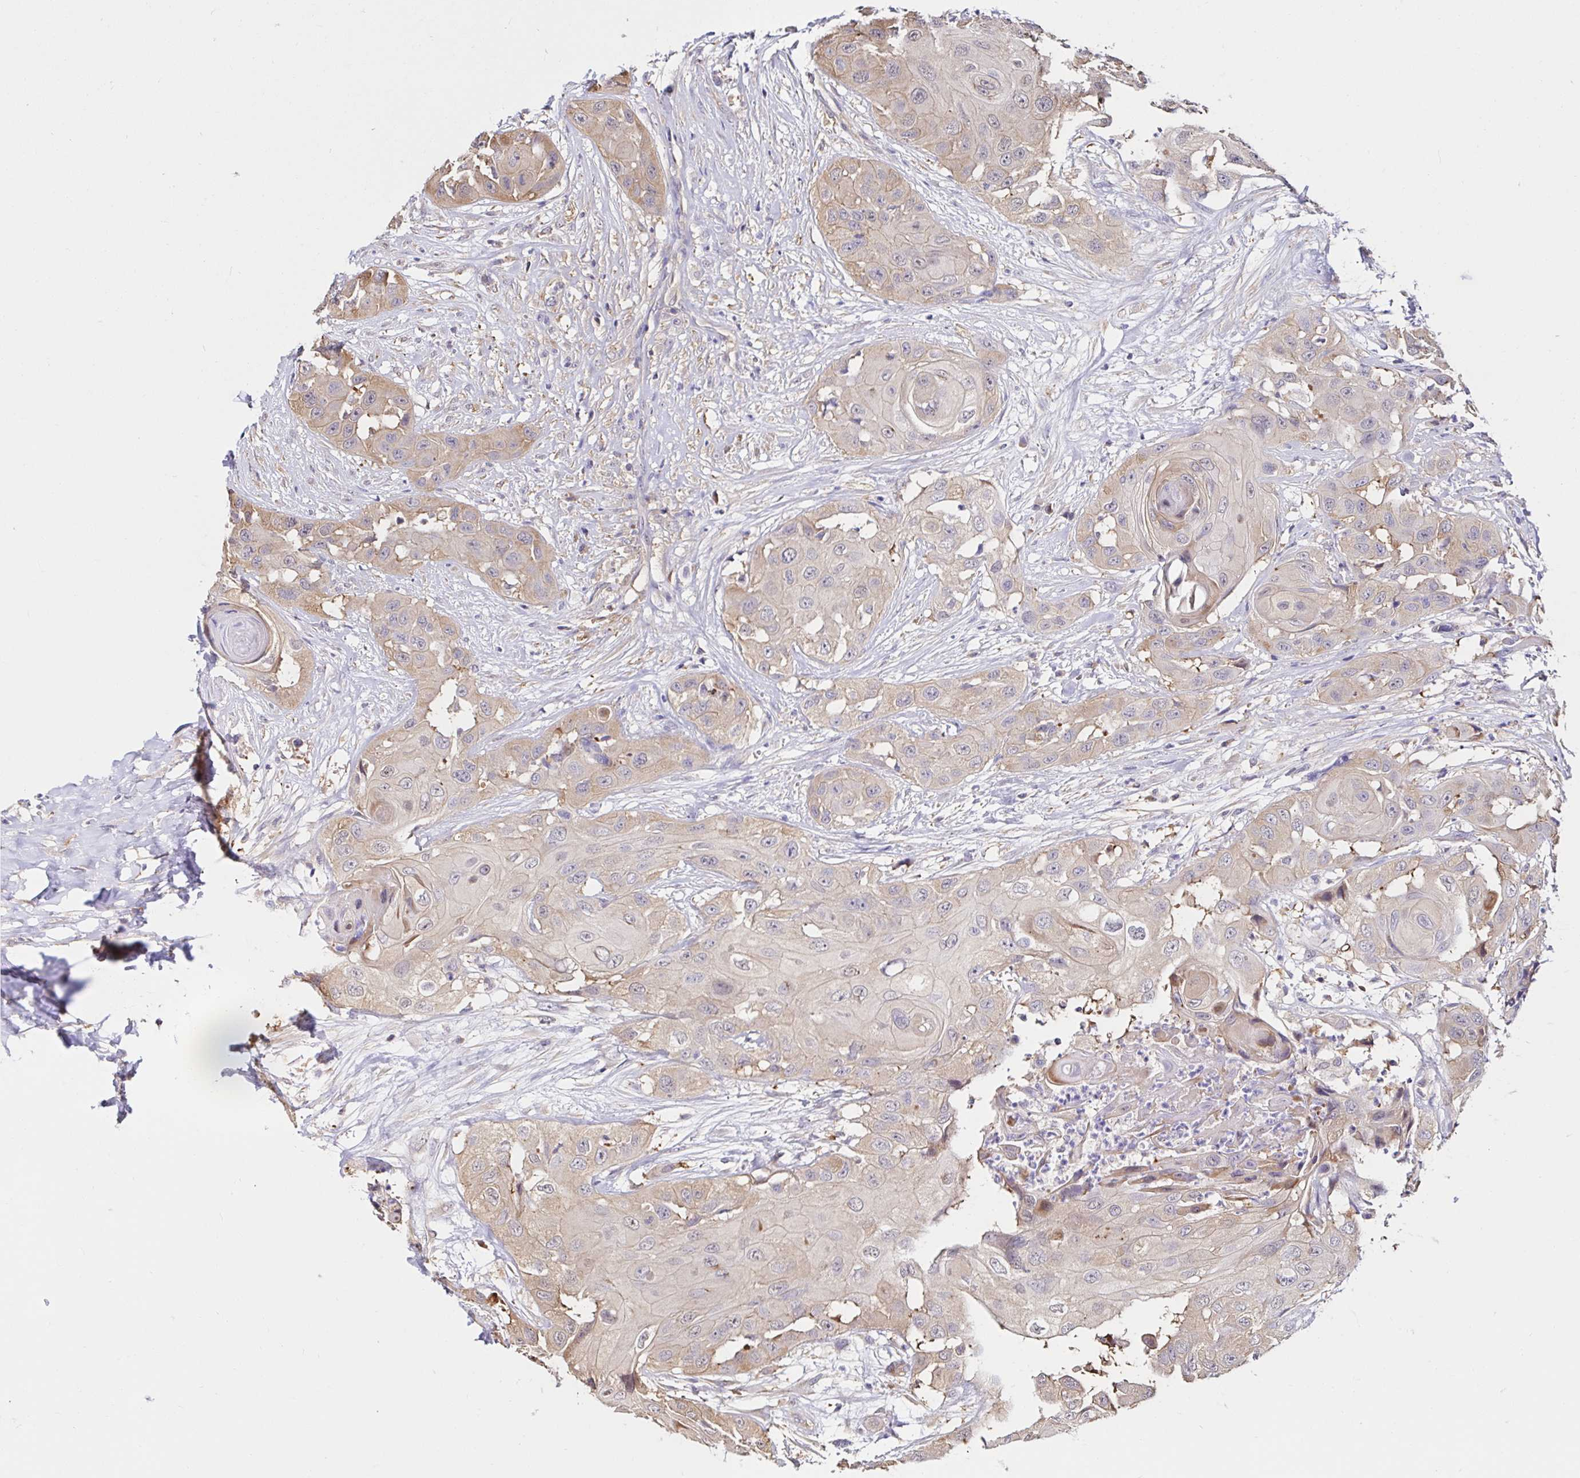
{"staining": {"intensity": "weak", "quantity": "25%-75%", "location": "cytoplasmic/membranous"}, "tissue": "head and neck cancer", "cell_type": "Tumor cells", "image_type": "cancer", "snomed": [{"axis": "morphology", "description": "Squamous cell carcinoma, NOS"}, {"axis": "topography", "description": "Head-Neck"}], "caption": "This is a photomicrograph of immunohistochemistry staining of head and neck squamous cell carcinoma, which shows weak staining in the cytoplasmic/membranous of tumor cells.", "gene": "RSRP1", "patient": {"sex": "male", "age": 83}}